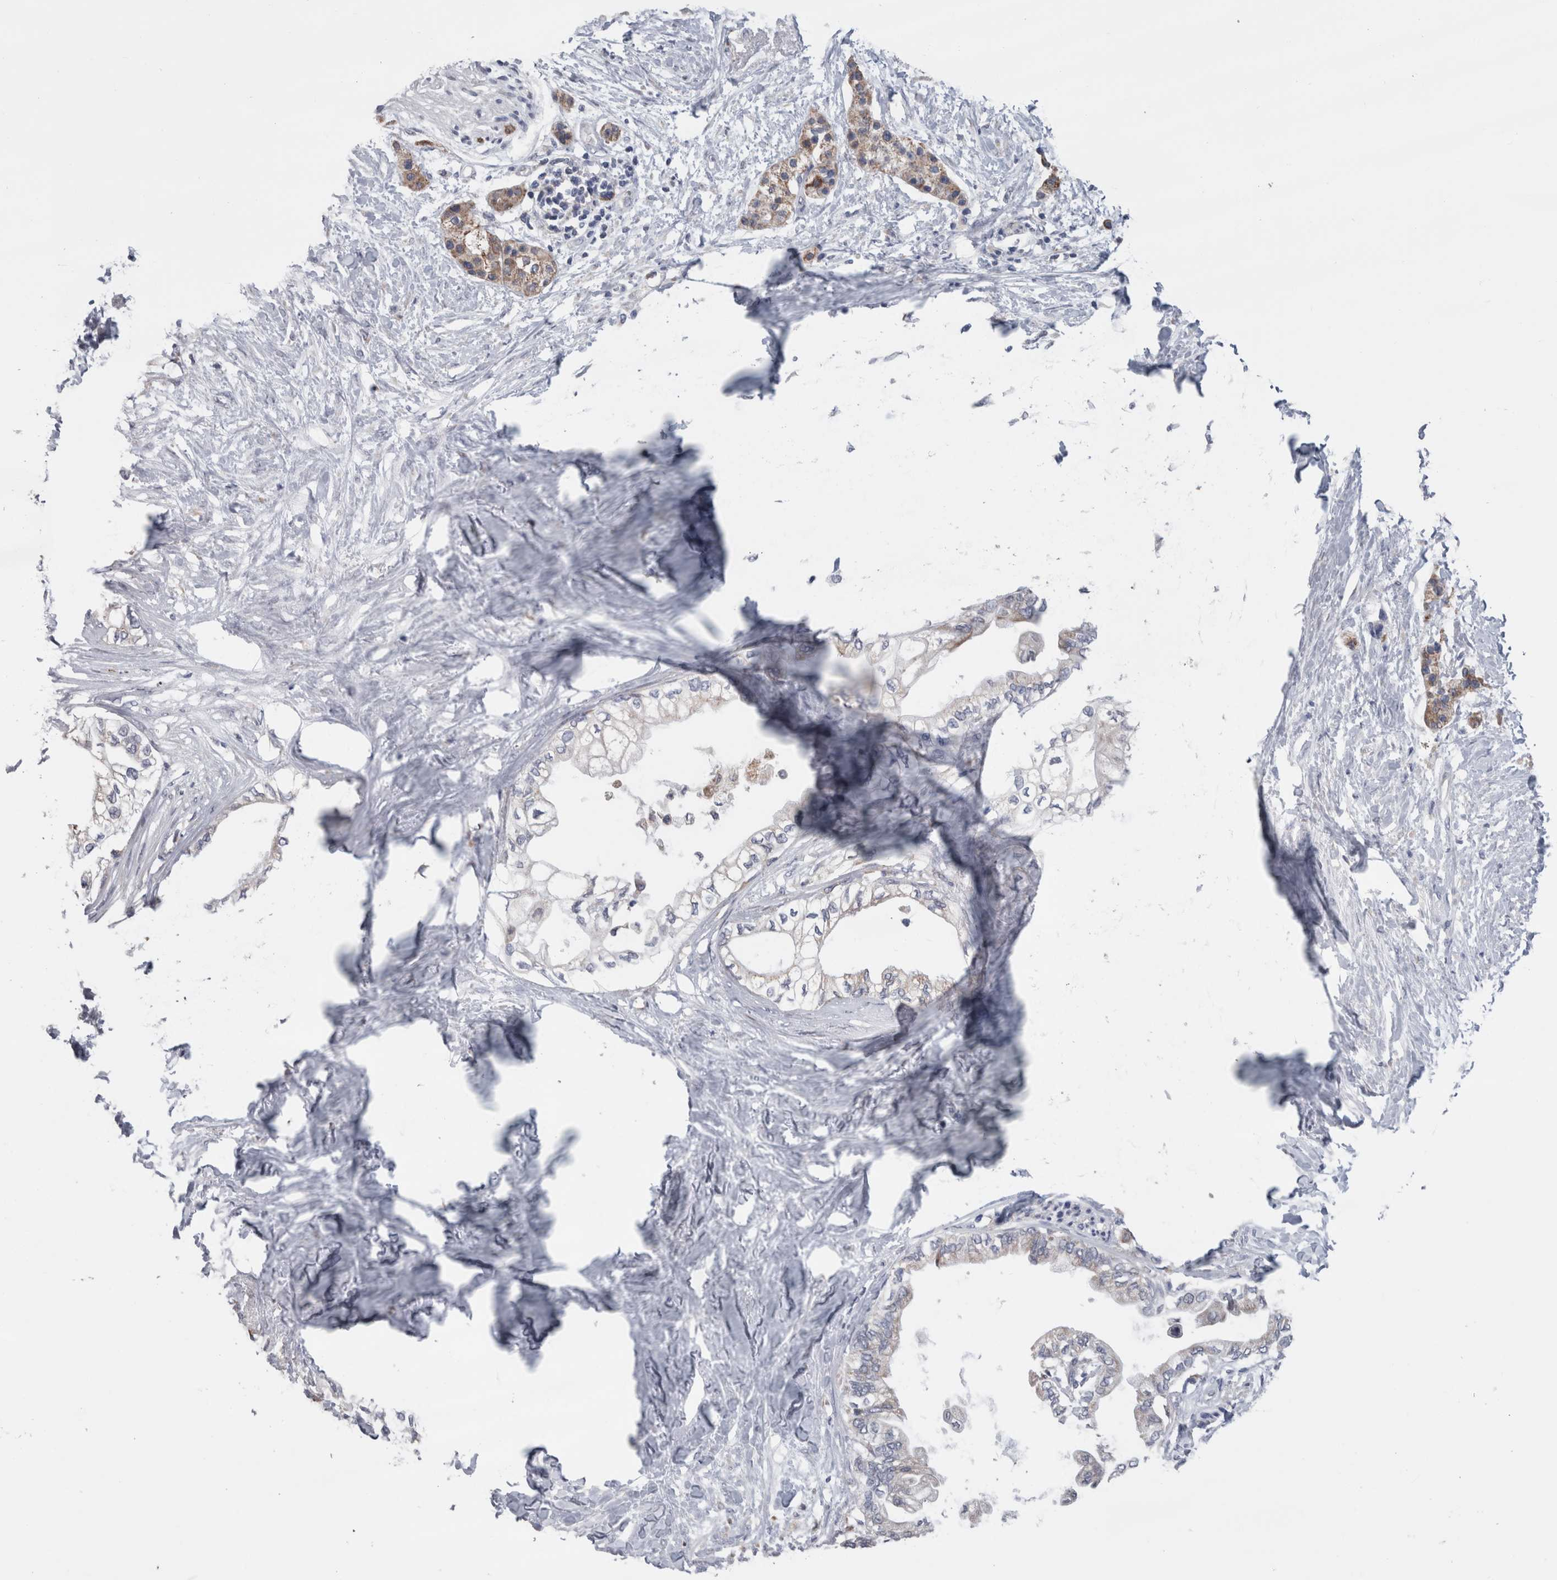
{"staining": {"intensity": "negative", "quantity": "none", "location": "none"}, "tissue": "pancreatic cancer", "cell_type": "Tumor cells", "image_type": "cancer", "snomed": [{"axis": "morphology", "description": "Normal tissue, NOS"}, {"axis": "morphology", "description": "Adenocarcinoma, NOS"}, {"axis": "topography", "description": "Pancreas"}, {"axis": "topography", "description": "Duodenum"}], "caption": "Adenocarcinoma (pancreatic) stained for a protein using IHC reveals no expression tumor cells.", "gene": "GDAP1", "patient": {"sex": "female", "age": 60}}